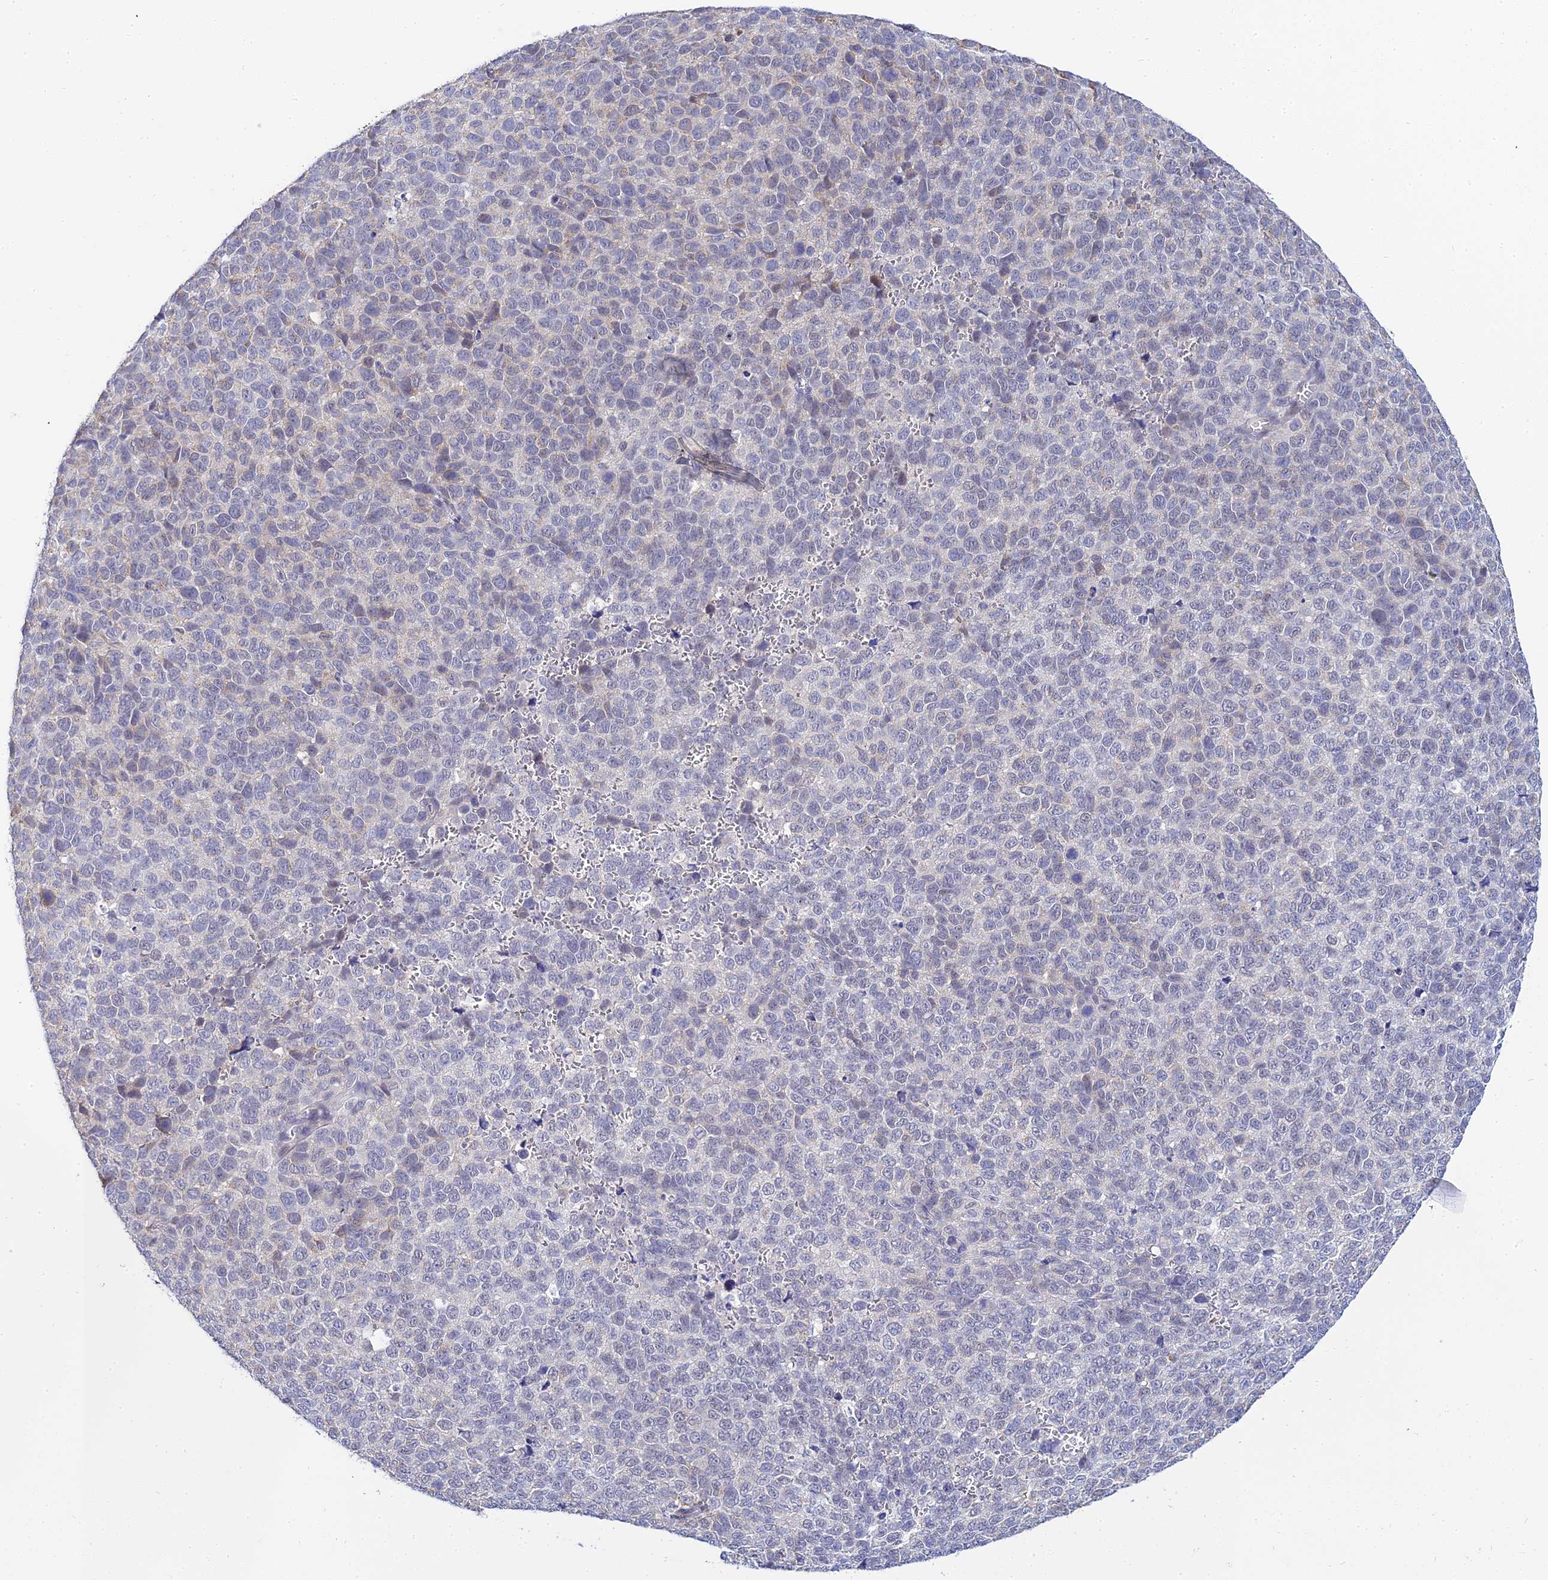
{"staining": {"intensity": "negative", "quantity": "none", "location": "none"}, "tissue": "melanoma", "cell_type": "Tumor cells", "image_type": "cancer", "snomed": [{"axis": "morphology", "description": "Malignant melanoma, NOS"}, {"axis": "topography", "description": "Nose, NOS"}], "caption": "IHC micrograph of neoplastic tissue: human melanoma stained with DAB (3,3'-diaminobenzidine) reveals no significant protein staining in tumor cells. Nuclei are stained in blue.", "gene": "ZXDA", "patient": {"sex": "female", "age": 48}}